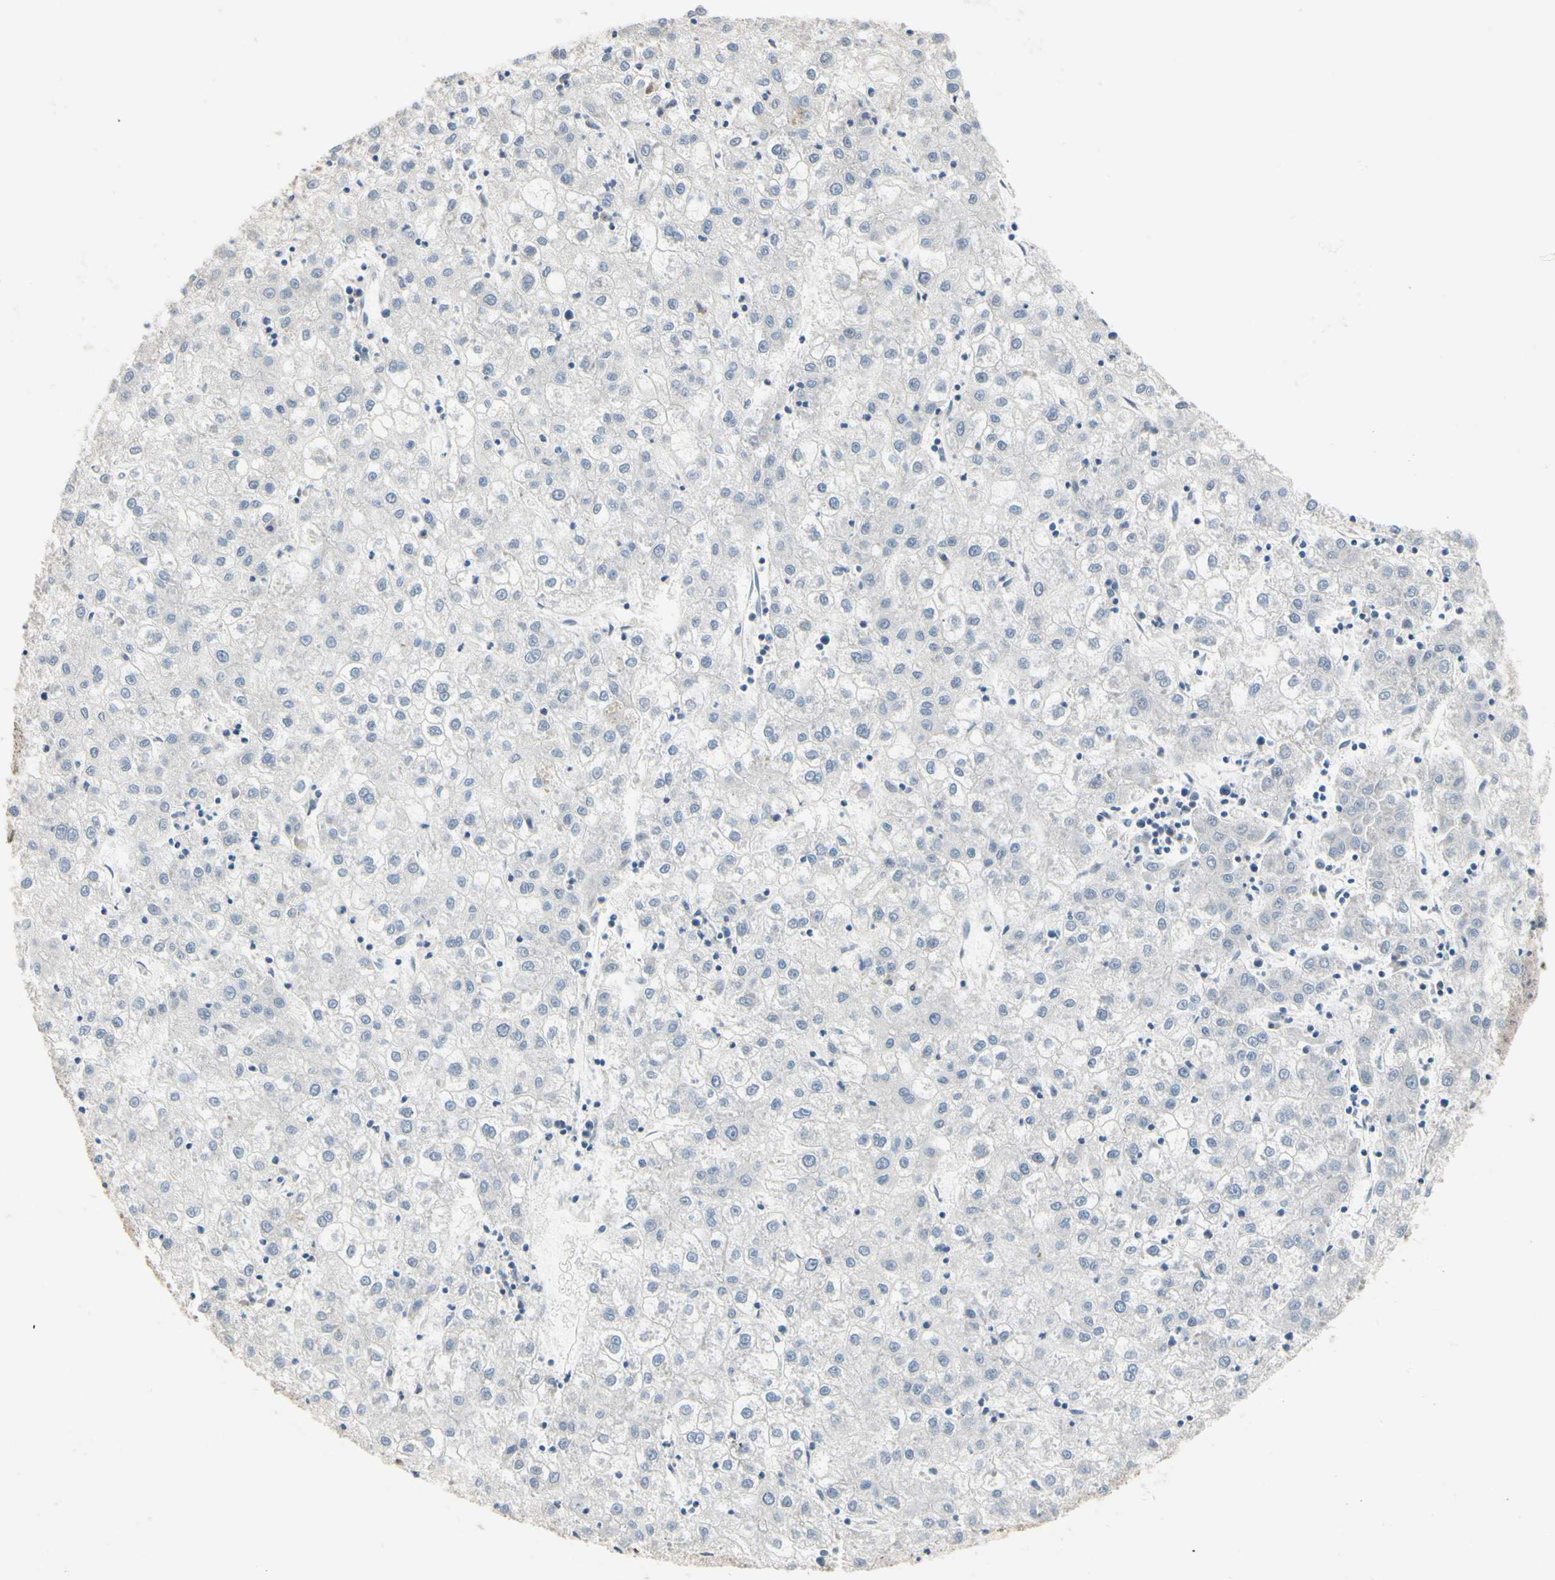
{"staining": {"intensity": "negative", "quantity": "none", "location": "none"}, "tissue": "liver cancer", "cell_type": "Tumor cells", "image_type": "cancer", "snomed": [{"axis": "morphology", "description": "Carcinoma, Hepatocellular, NOS"}, {"axis": "topography", "description": "Liver"}], "caption": "Liver cancer (hepatocellular carcinoma) was stained to show a protein in brown. There is no significant positivity in tumor cells.", "gene": "TAF4", "patient": {"sex": "male", "age": 72}}